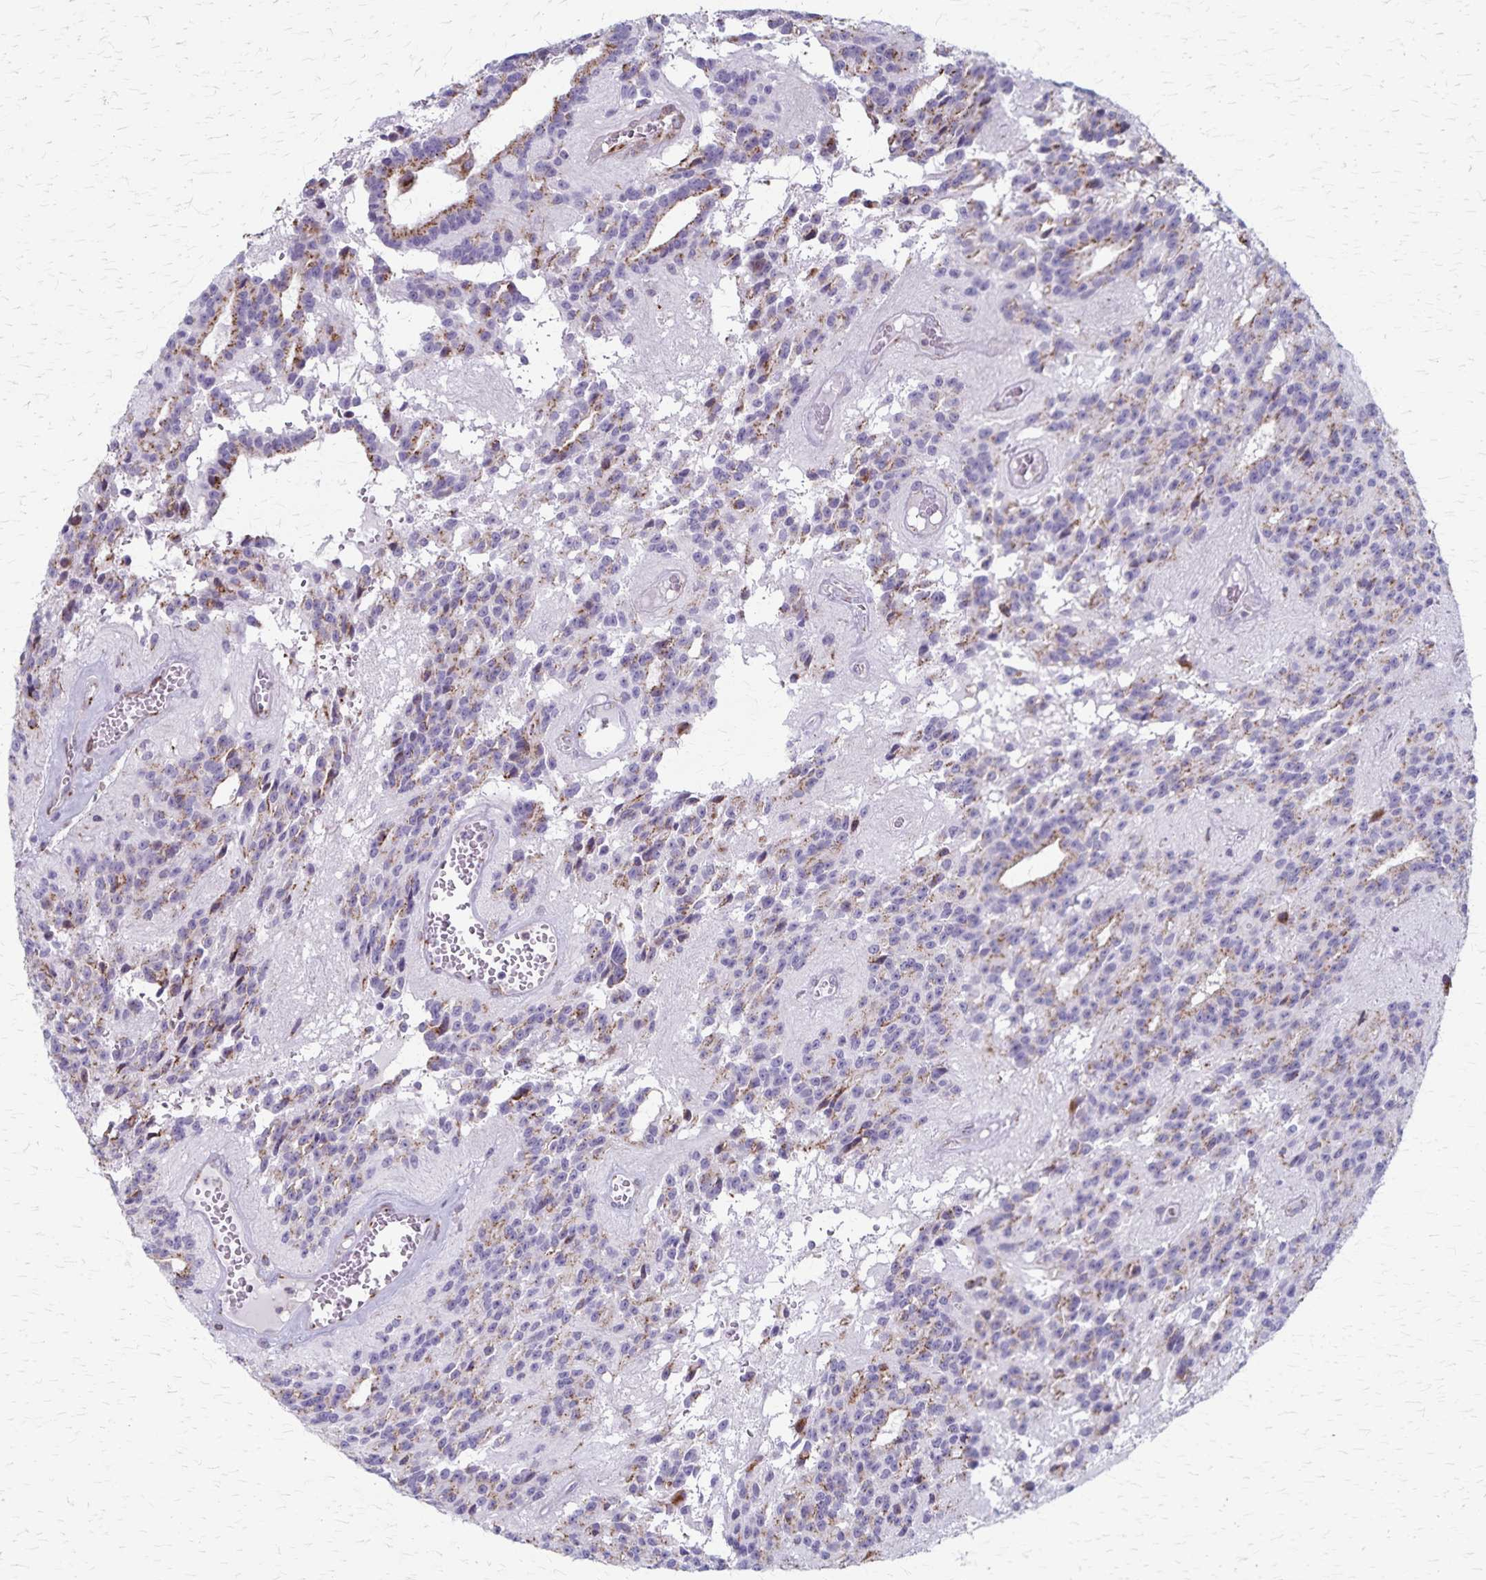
{"staining": {"intensity": "moderate", "quantity": "<25%", "location": "cytoplasmic/membranous"}, "tissue": "glioma", "cell_type": "Tumor cells", "image_type": "cancer", "snomed": [{"axis": "morphology", "description": "Glioma, malignant, Low grade"}, {"axis": "topography", "description": "Brain"}], "caption": "A micrograph of human low-grade glioma (malignant) stained for a protein shows moderate cytoplasmic/membranous brown staining in tumor cells.", "gene": "MCFD2", "patient": {"sex": "male", "age": 31}}